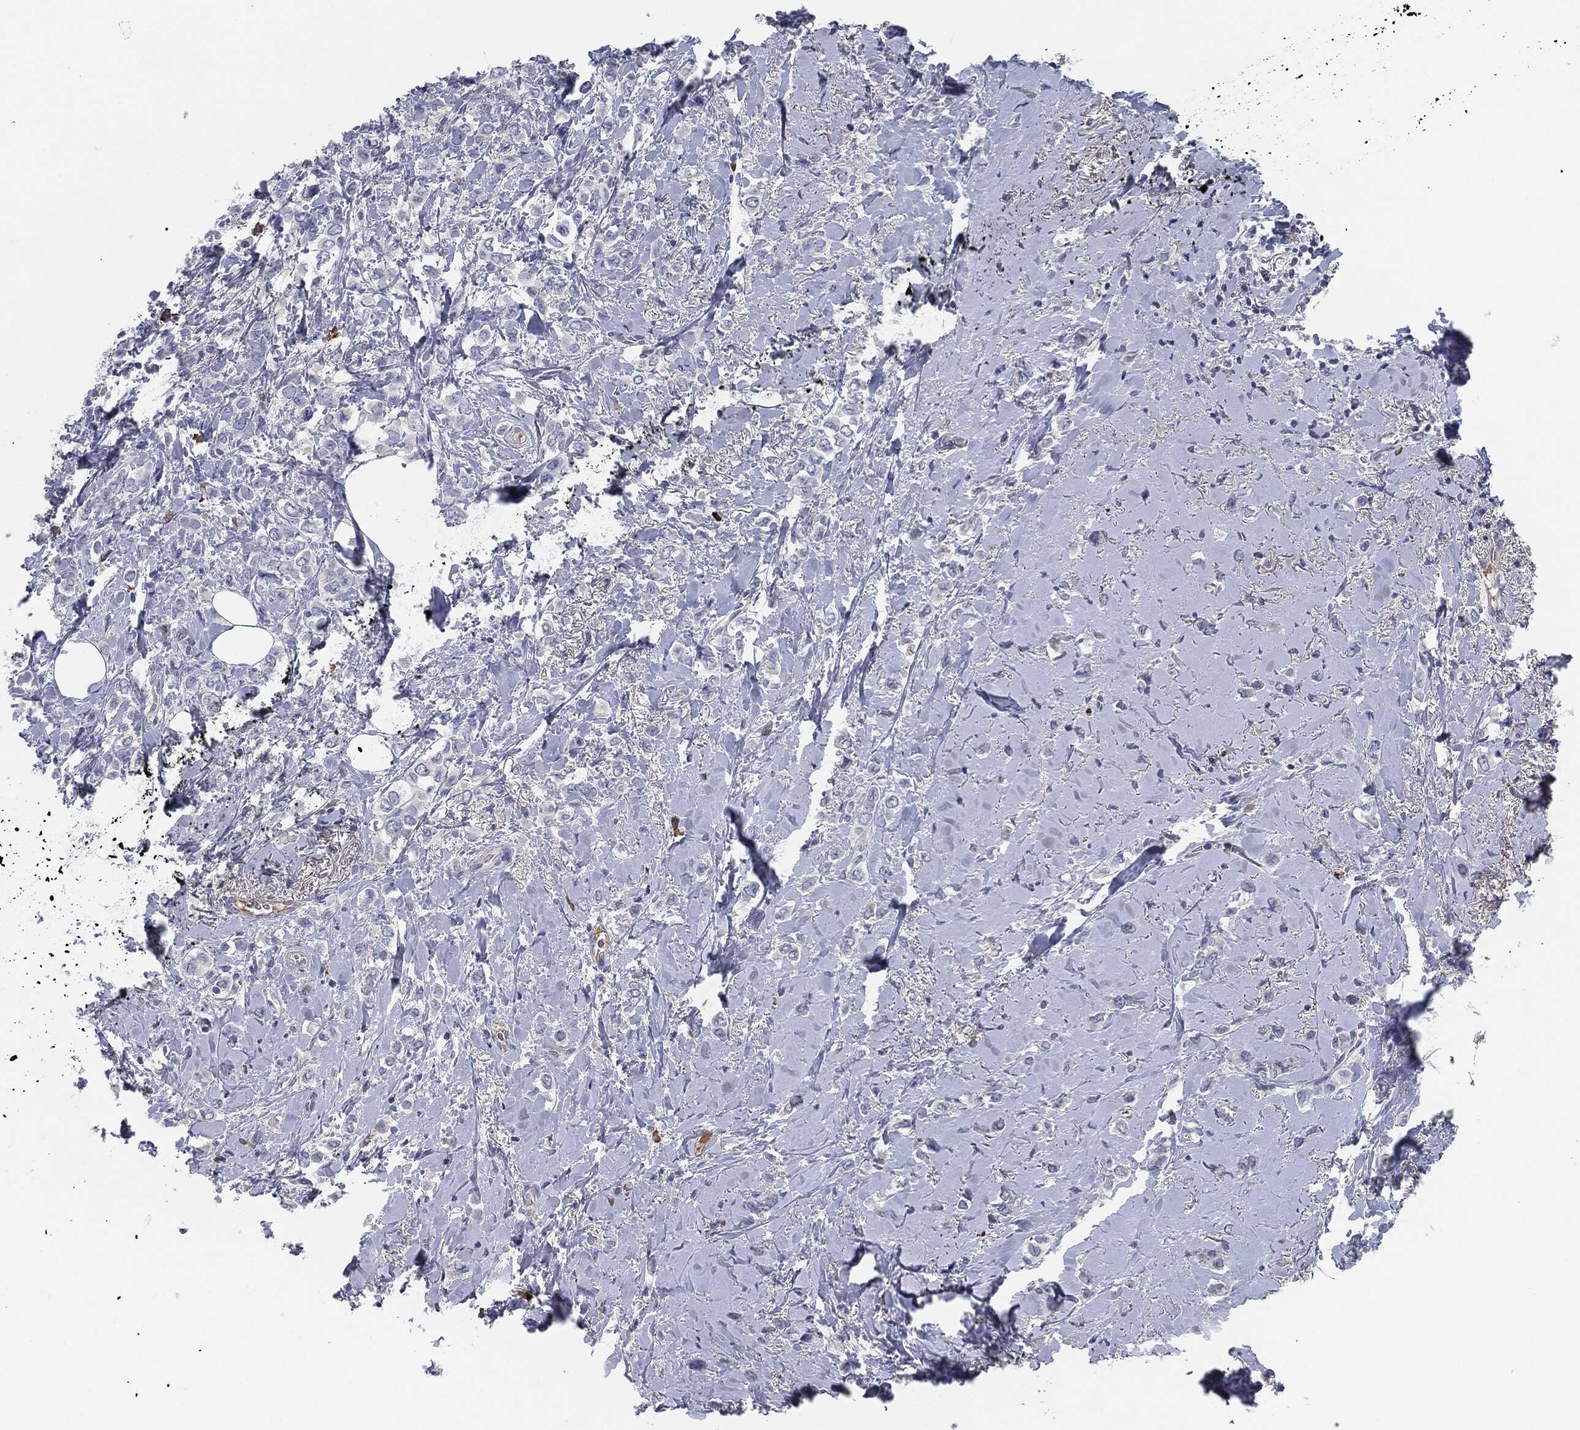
{"staining": {"intensity": "negative", "quantity": "none", "location": "none"}, "tissue": "breast cancer", "cell_type": "Tumor cells", "image_type": "cancer", "snomed": [{"axis": "morphology", "description": "Lobular carcinoma"}, {"axis": "topography", "description": "Breast"}], "caption": "Tumor cells are negative for brown protein staining in breast cancer (lobular carcinoma).", "gene": "CD27", "patient": {"sex": "female", "age": 66}}